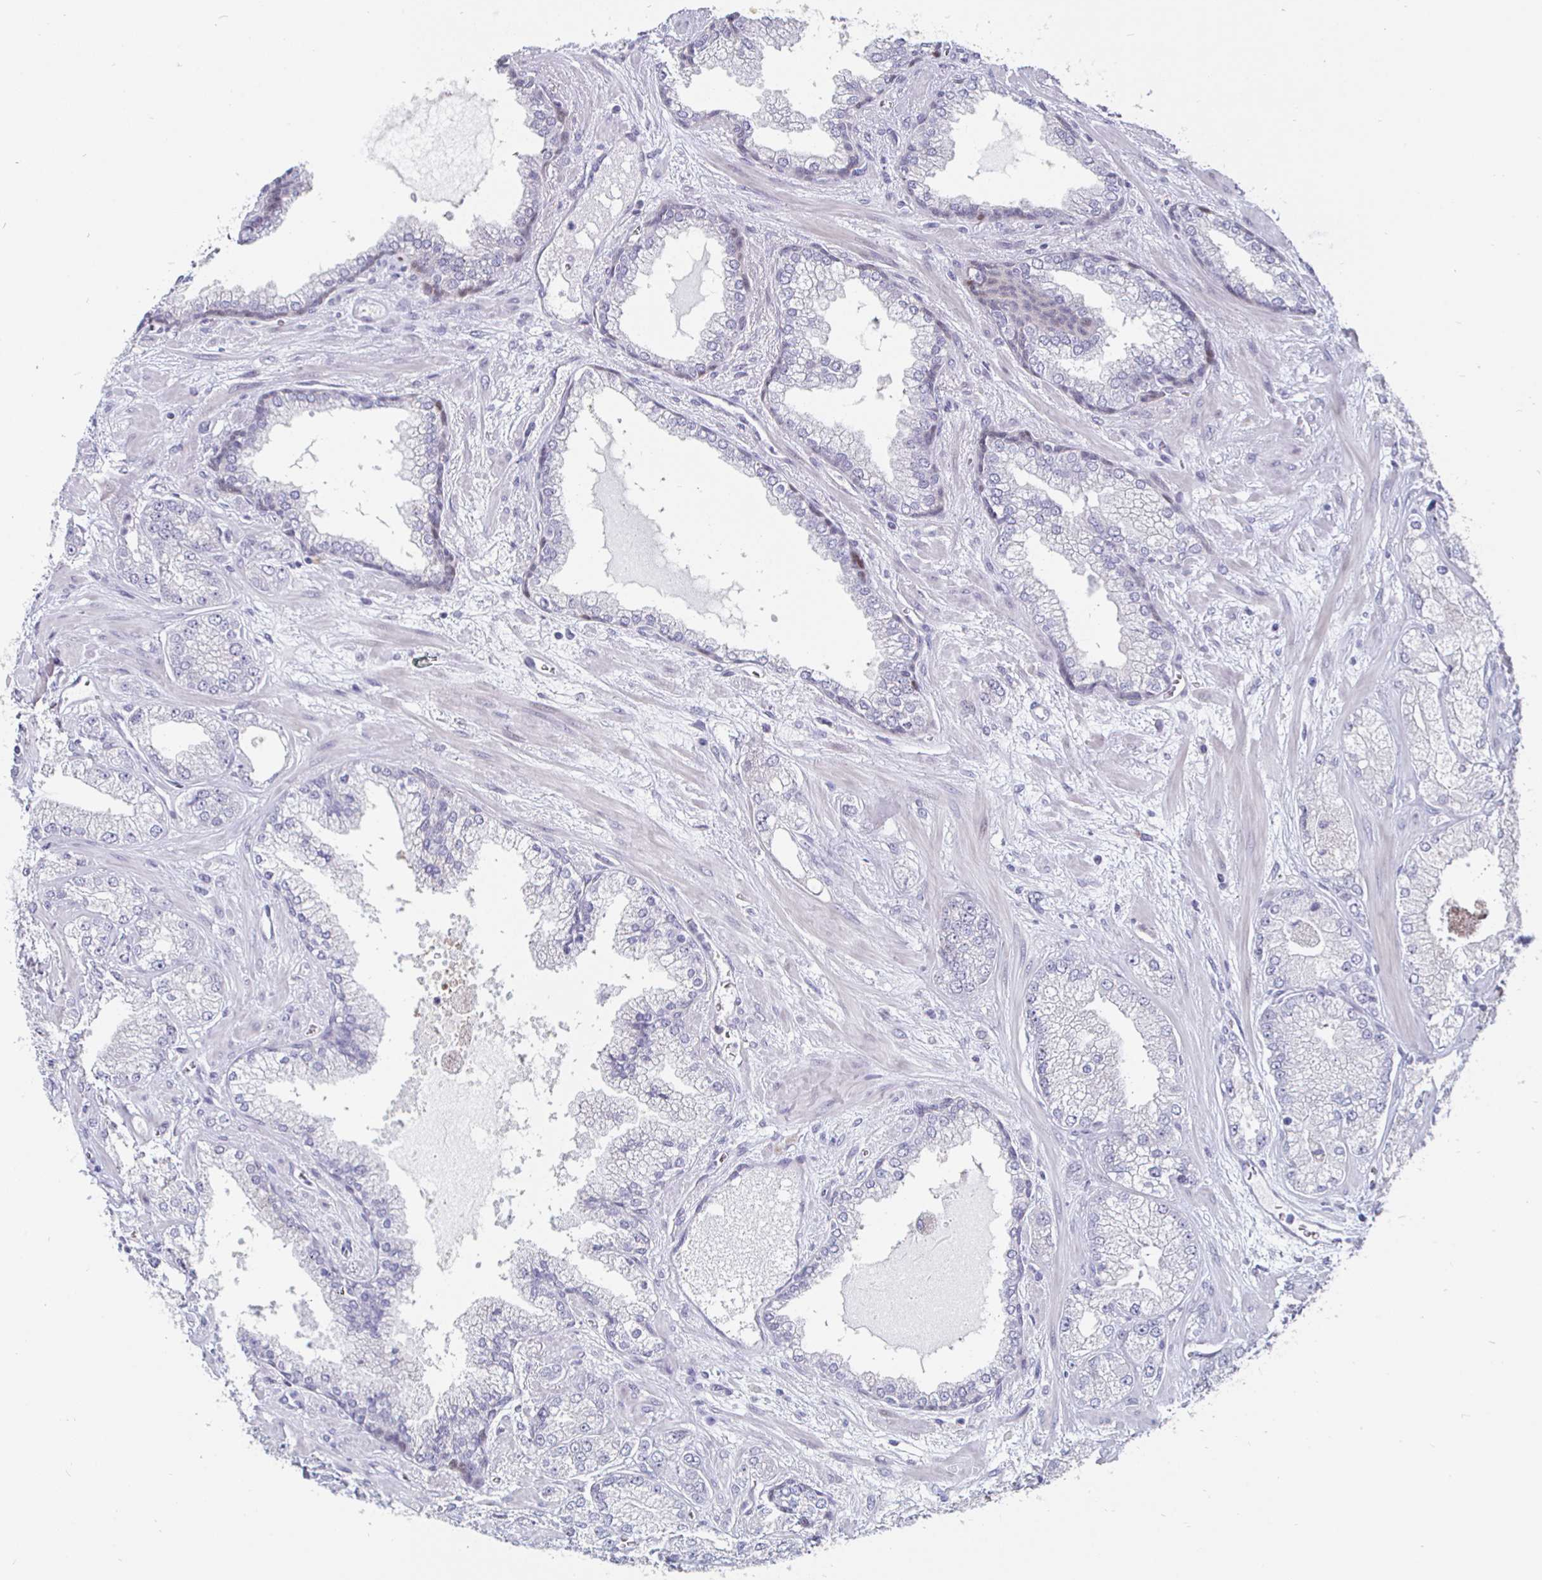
{"staining": {"intensity": "negative", "quantity": "none", "location": "none"}, "tissue": "prostate cancer", "cell_type": "Tumor cells", "image_type": "cancer", "snomed": [{"axis": "morphology", "description": "Normal tissue, NOS"}, {"axis": "morphology", "description": "Adenocarcinoma, High grade"}, {"axis": "topography", "description": "Prostate"}, {"axis": "topography", "description": "Peripheral nerve tissue"}], "caption": "An image of human adenocarcinoma (high-grade) (prostate) is negative for staining in tumor cells.", "gene": "DMRTB1", "patient": {"sex": "male", "age": 68}}